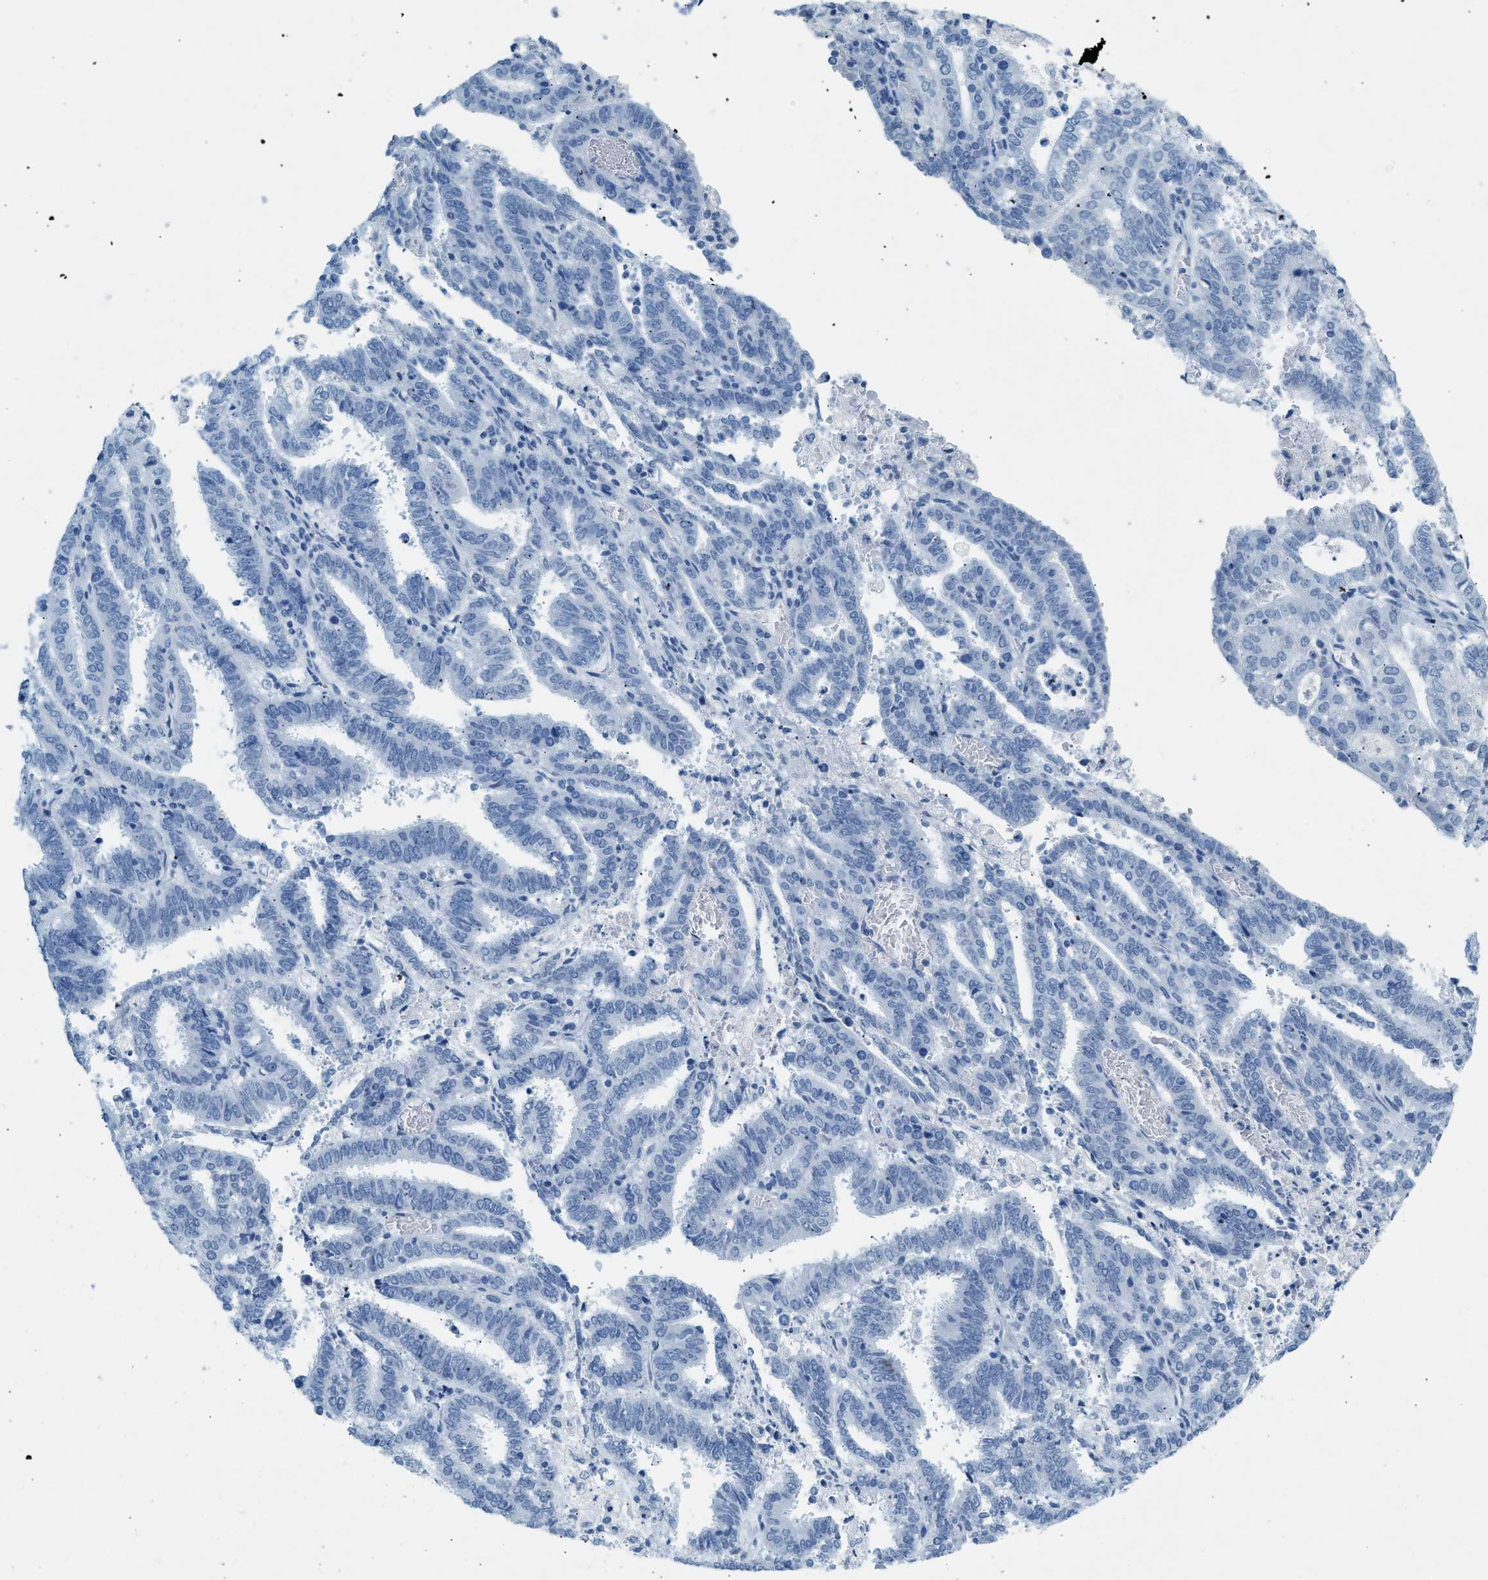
{"staining": {"intensity": "negative", "quantity": "none", "location": "none"}, "tissue": "endometrial cancer", "cell_type": "Tumor cells", "image_type": "cancer", "snomed": [{"axis": "morphology", "description": "Adenocarcinoma, NOS"}, {"axis": "topography", "description": "Uterus"}], "caption": "High power microscopy photomicrograph of an IHC micrograph of endometrial cancer (adenocarcinoma), revealing no significant expression in tumor cells.", "gene": "HHATL", "patient": {"sex": "female", "age": 83}}